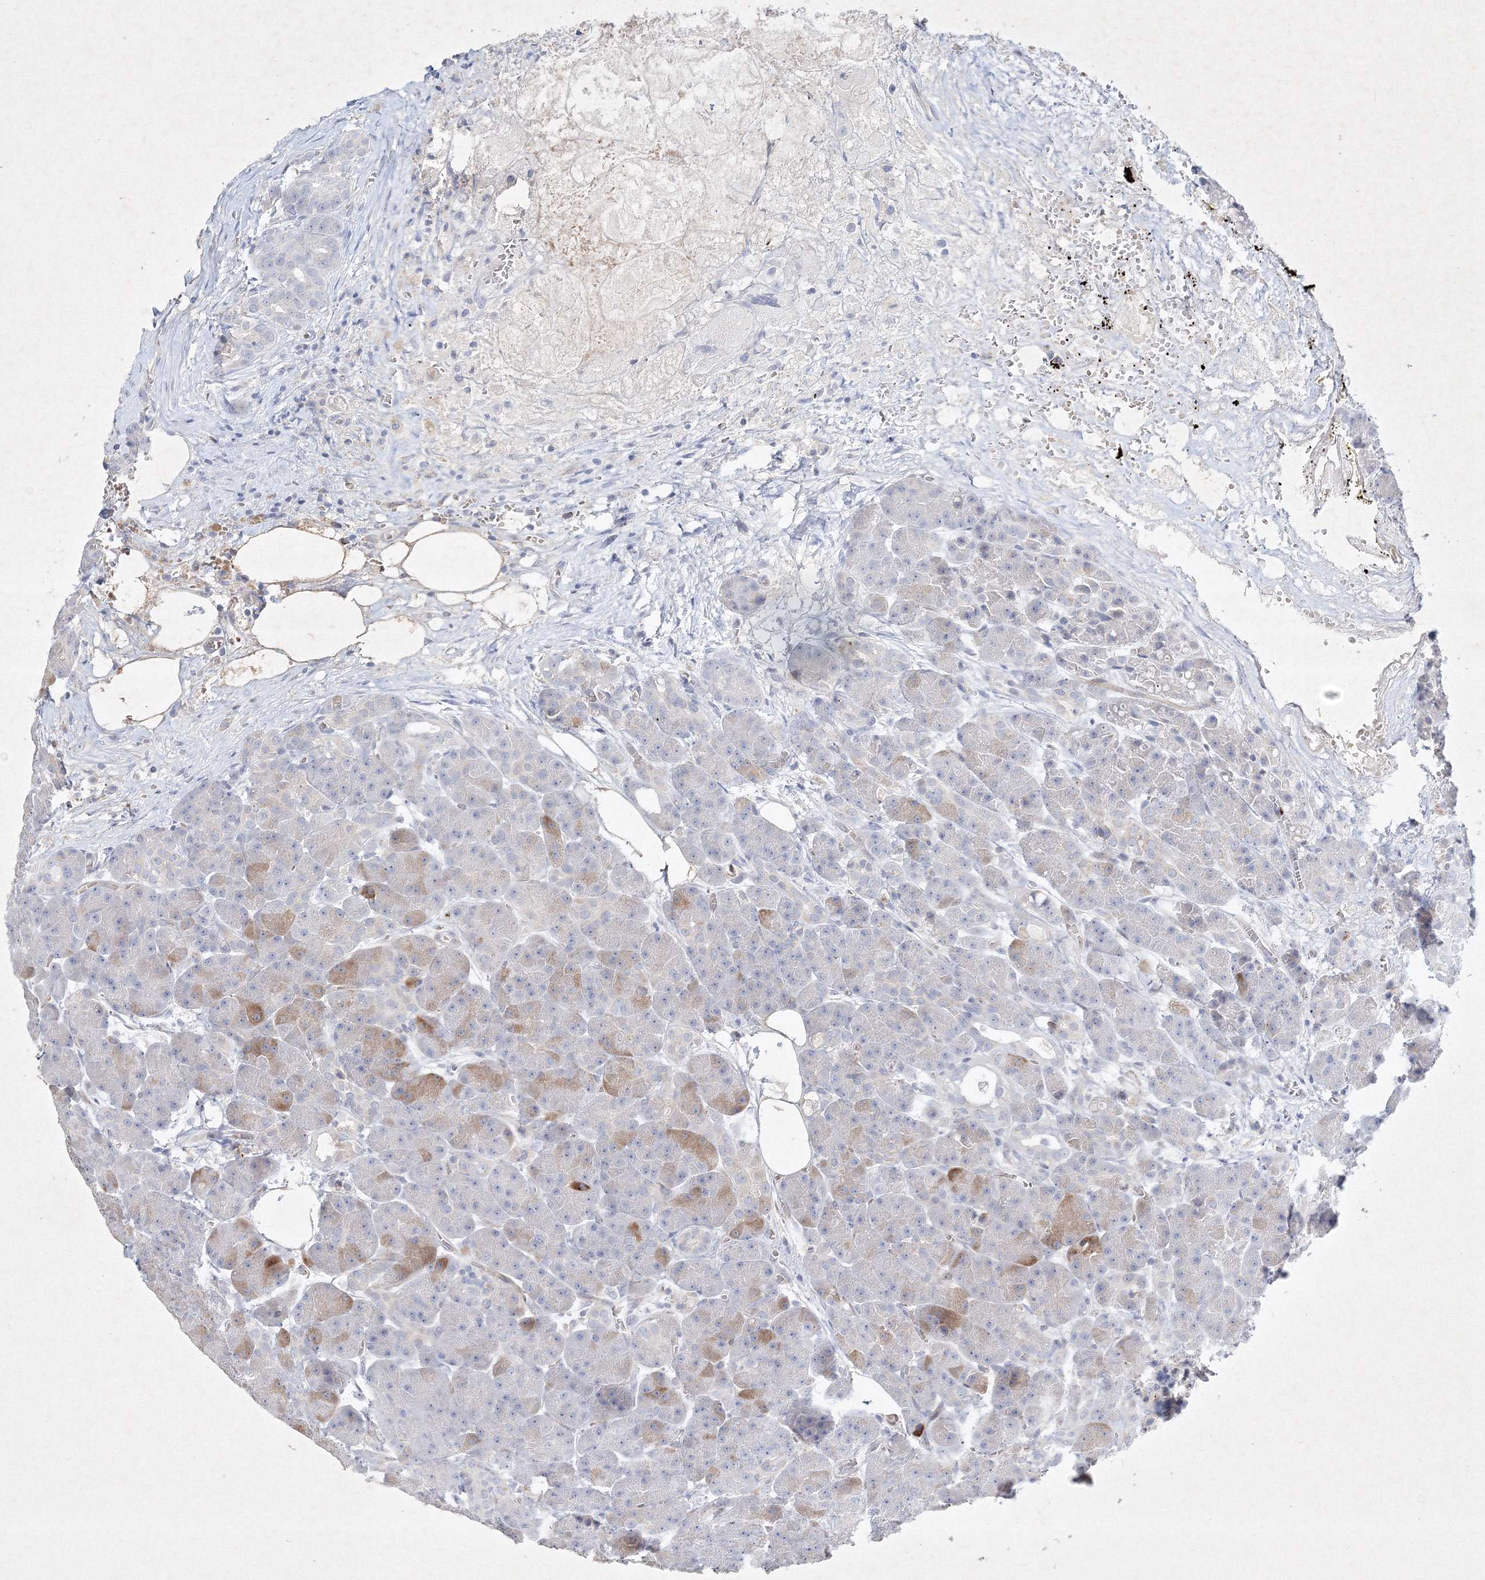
{"staining": {"intensity": "moderate", "quantity": "<25%", "location": "cytoplasmic/membranous"}, "tissue": "pancreas", "cell_type": "Exocrine glandular cells", "image_type": "normal", "snomed": [{"axis": "morphology", "description": "Normal tissue, NOS"}, {"axis": "topography", "description": "Pancreas"}], "caption": "Immunohistochemical staining of unremarkable human pancreas shows low levels of moderate cytoplasmic/membranous expression in about <25% of exocrine glandular cells.", "gene": "CXXC4", "patient": {"sex": "male", "age": 63}}